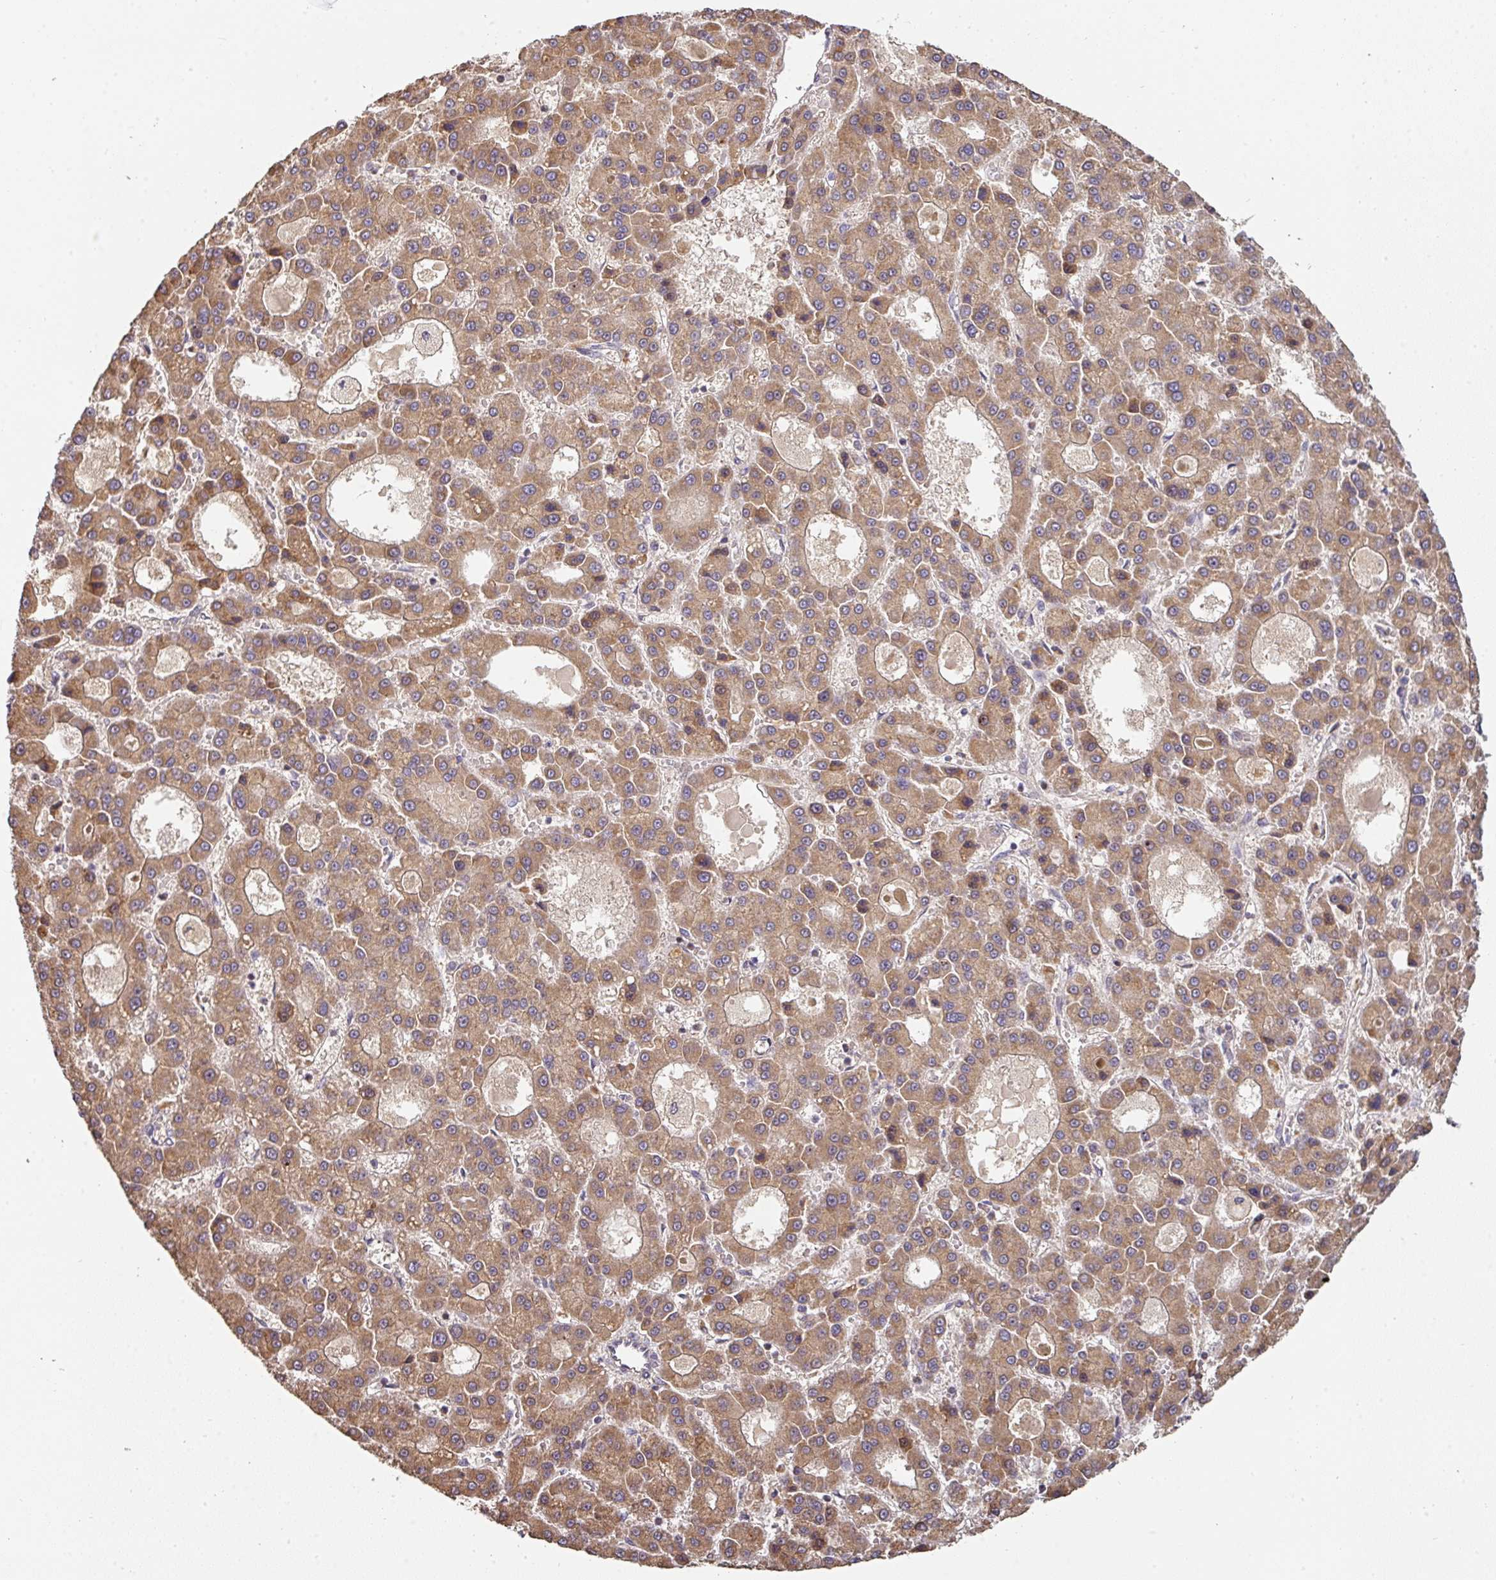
{"staining": {"intensity": "moderate", "quantity": ">75%", "location": "cytoplasmic/membranous"}, "tissue": "liver cancer", "cell_type": "Tumor cells", "image_type": "cancer", "snomed": [{"axis": "morphology", "description": "Carcinoma, Hepatocellular, NOS"}, {"axis": "topography", "description": "Liver"}], "caption": "Brown immunohistochemical staining in hepatocellular carcinoma (liver) exhibits moderate cytoplasmic/membranous positivity in approximately >75% of tumor cells.", "gene": "ACVR2B", "patient": {"sex": "male", "age": 70}}